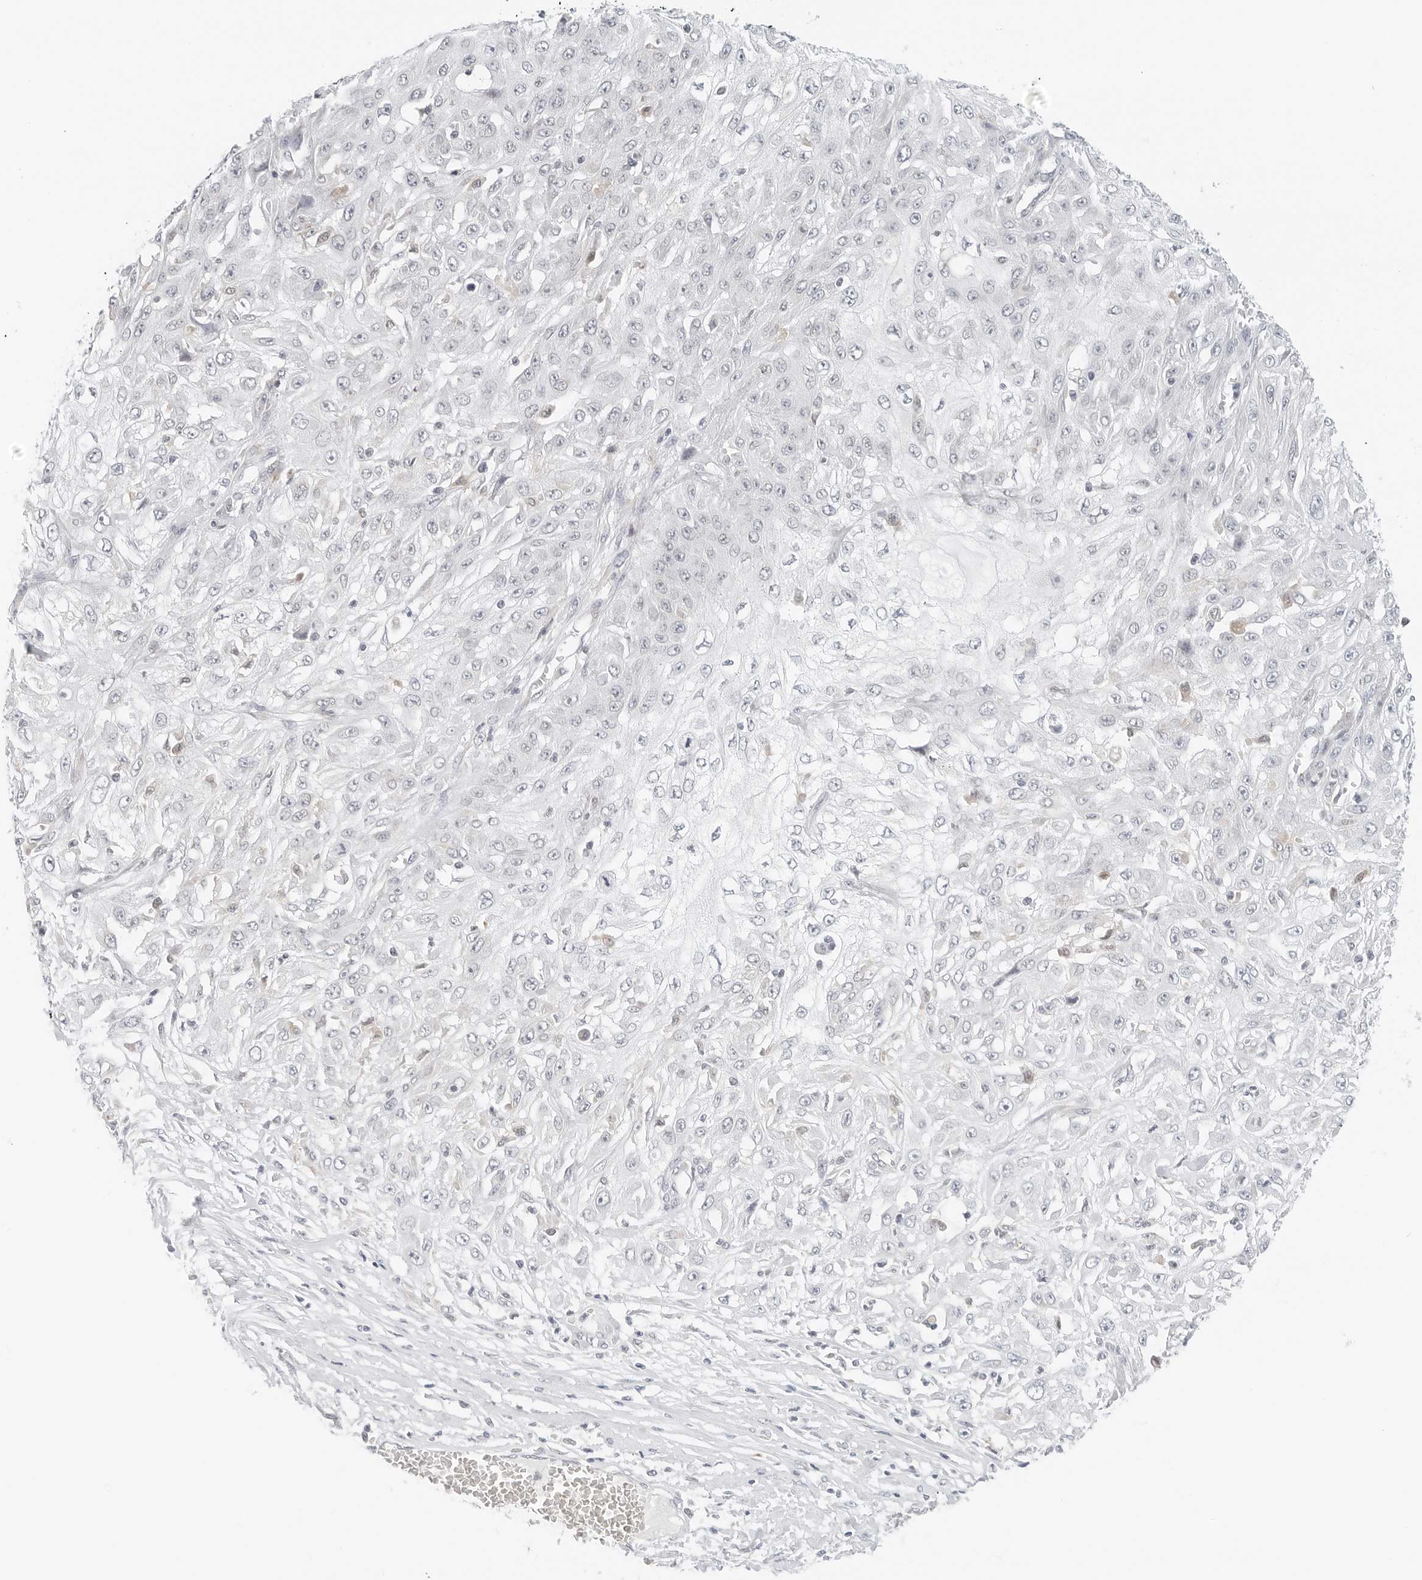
{"staining": {"intensity": "negative", "quantity": "none", "location": "none"}, "tissue": "skin cancer", "cell_type": "Tumor cells", "image_type": "cancer", "snomed": [{"axis": "morphology", "description": "Squamous cell carcinoma, NOS"}, {"axis": "morphology", "description": "Squamous cell carcinoma, metastatic, NOS"}, {"axis": "topography", "description": "Skin"}, {"axis": "topography", "description": "Lymph node"}], "caption": "Tumor cells are negative for protein expression in human metastatic squamous cell carcinoma (skin). (Immunohistochemistry, brightfield microscopy, high magnification).", "gene": "NEO1", "patient": {"sex": "male", "age": 75}}